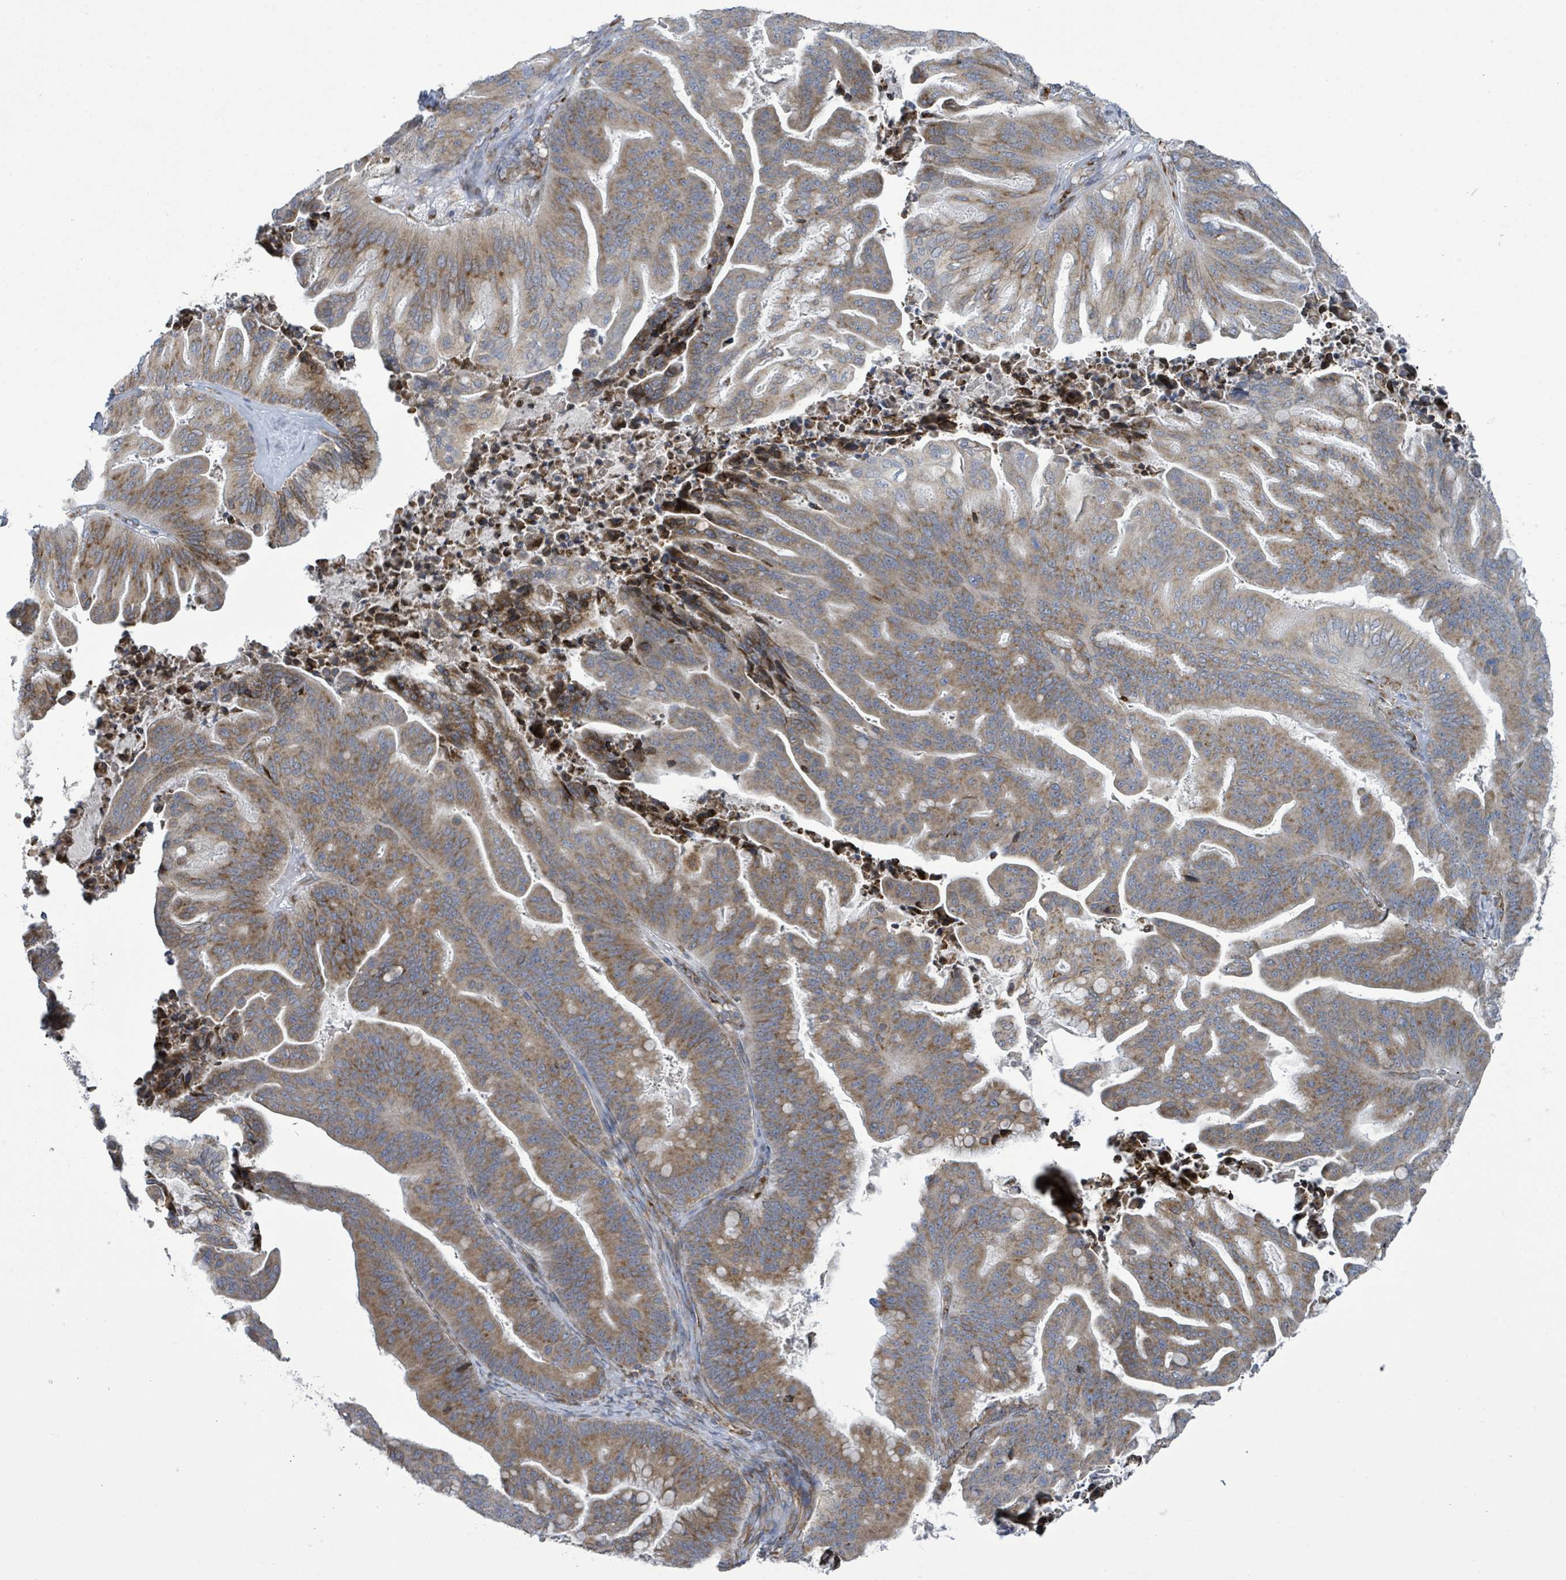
{"staining": {"intensity": "moderate", "quantity": ">75%", "location": "cytoplasmic/membranous"}, "tissue": "ovarian cancer", "cell_type": "Tumor cells", "image_type": "cancer", "snomed": [{"axis": "morphology", "description": "Cystadenocarcinoma, mucinous, NOS"}, {"axis": "topography", "description": "Ovary"}], "caption": "DAB immunohistochemical staining of mucinous cystadenocarcinoma (ovarian) exhibits moderate cytoplasmic/membranous protein staining in approximately >75% of tumor cells.", "gene": "NOMO1", "patient": {"sex": "female", "age": 67}}